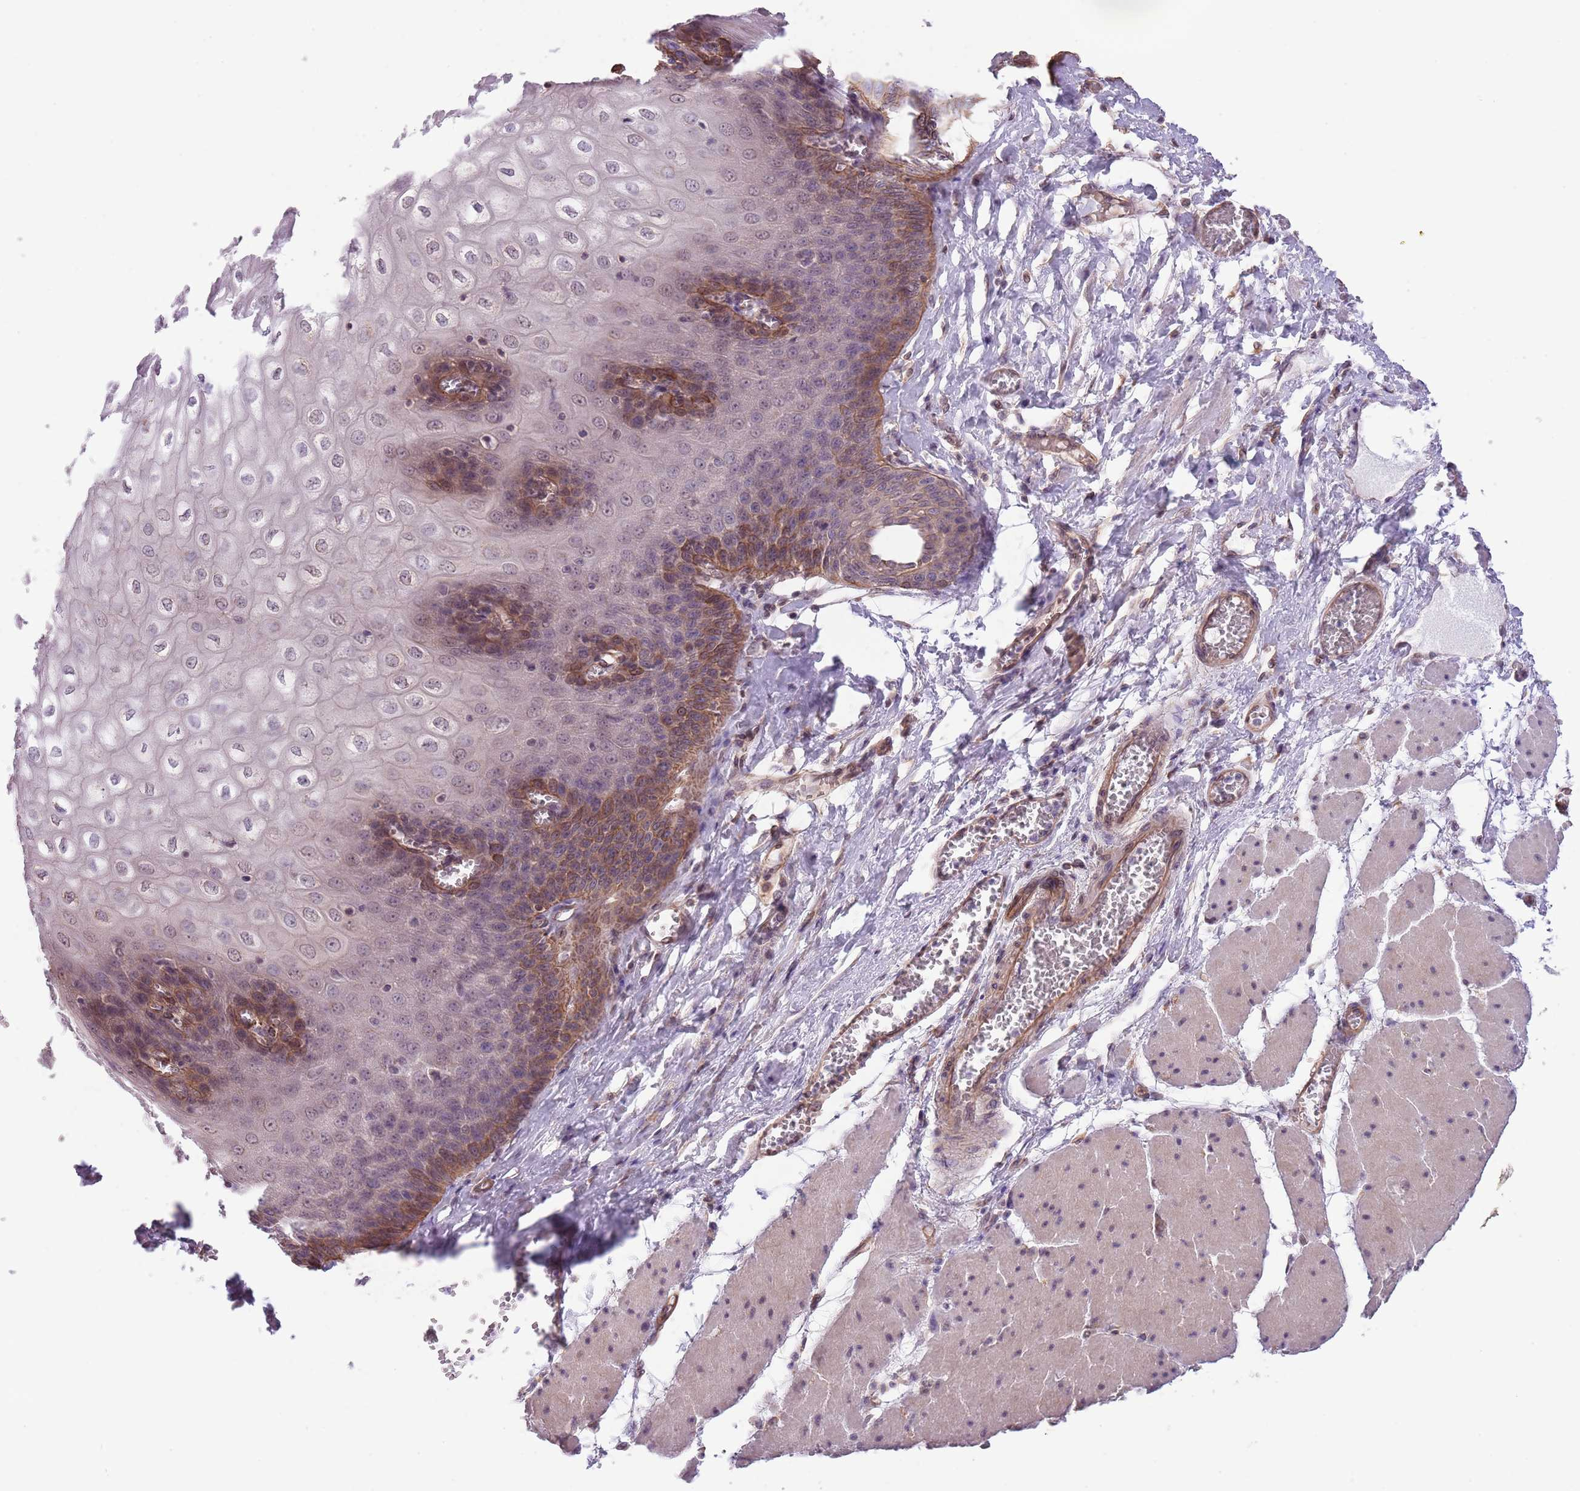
{"staining": {"intensity": "moderate", "quantity": "25%-75%", "location": "cytoplasmic/membranous"}, "tissue": "esophagus", "cell_type": "Squamous epithelial cells", "image_type": "normal", "snomed": [{"axis": "morphology", "description": "Normal tissue, NOS"}, {"axis": "topography", "description": "Esophagus"}], "caption": "Immunohistochemistry histopathology image of unremarkable human esophagus stained for a protein (brown), which shows medium levels of moderate cytoplasmic/membranous staining in approximately 25%-75% of squamous epithelial cells.", "gene": "CREBZF", "patient": {"sex": "male", "age": 60}}